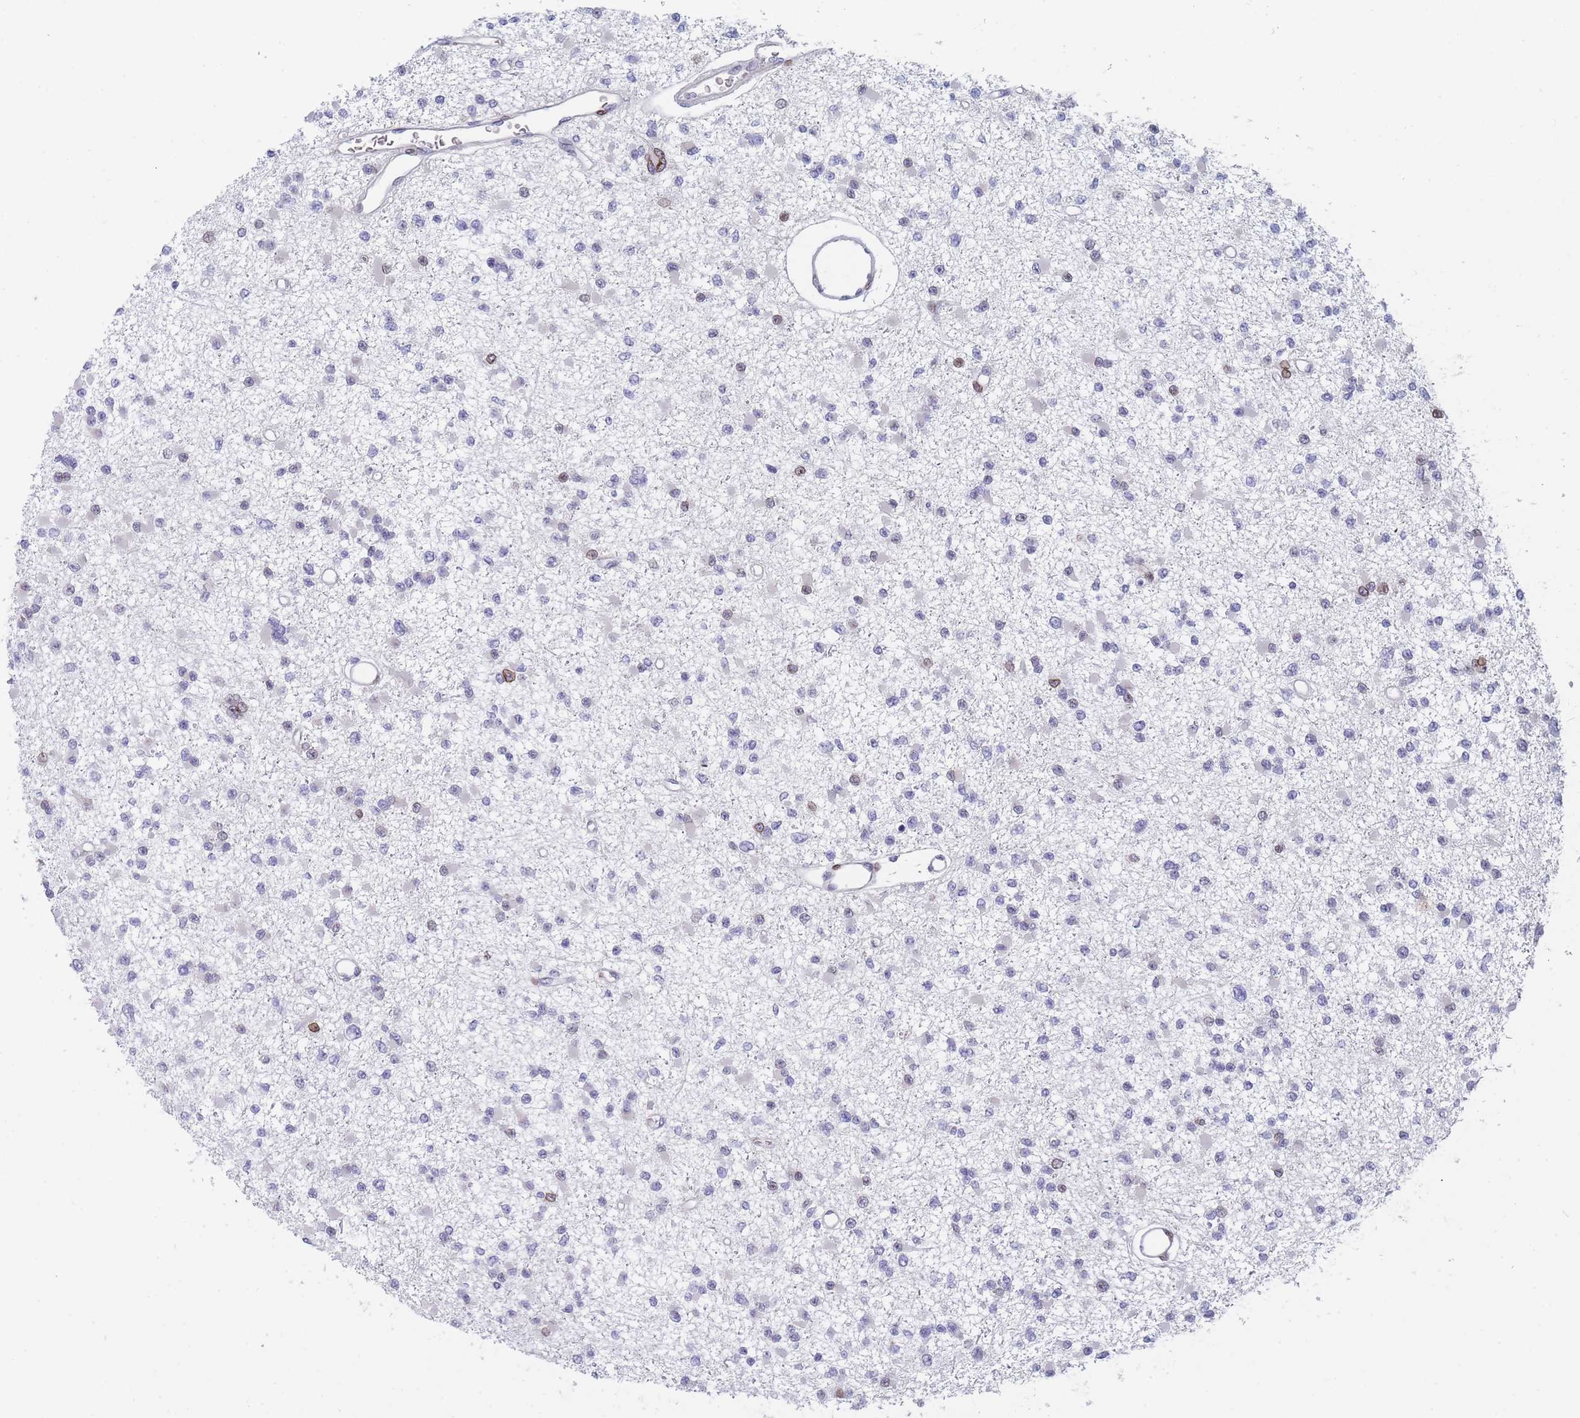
{"staining": {"intensity": "negative", "quantity": "none", "location": "none"}, "tissue": "glioma", "cell_type": "Tumor cells", "image_type": "cancer", "snomed": [{"axis": "morphology", "description": "Glioma, malignant, Low grade"}, {"axis": "topography", "description": "Brain"}], "caption": "An immunohistochemistry (IHC) image of malignant glioma (low-grade) is shown. There is no staining in tumor cells of malignant glioma (low-grade).", "gene": "ZBTB1", "patient": {"sex": "female", "age": 22}}